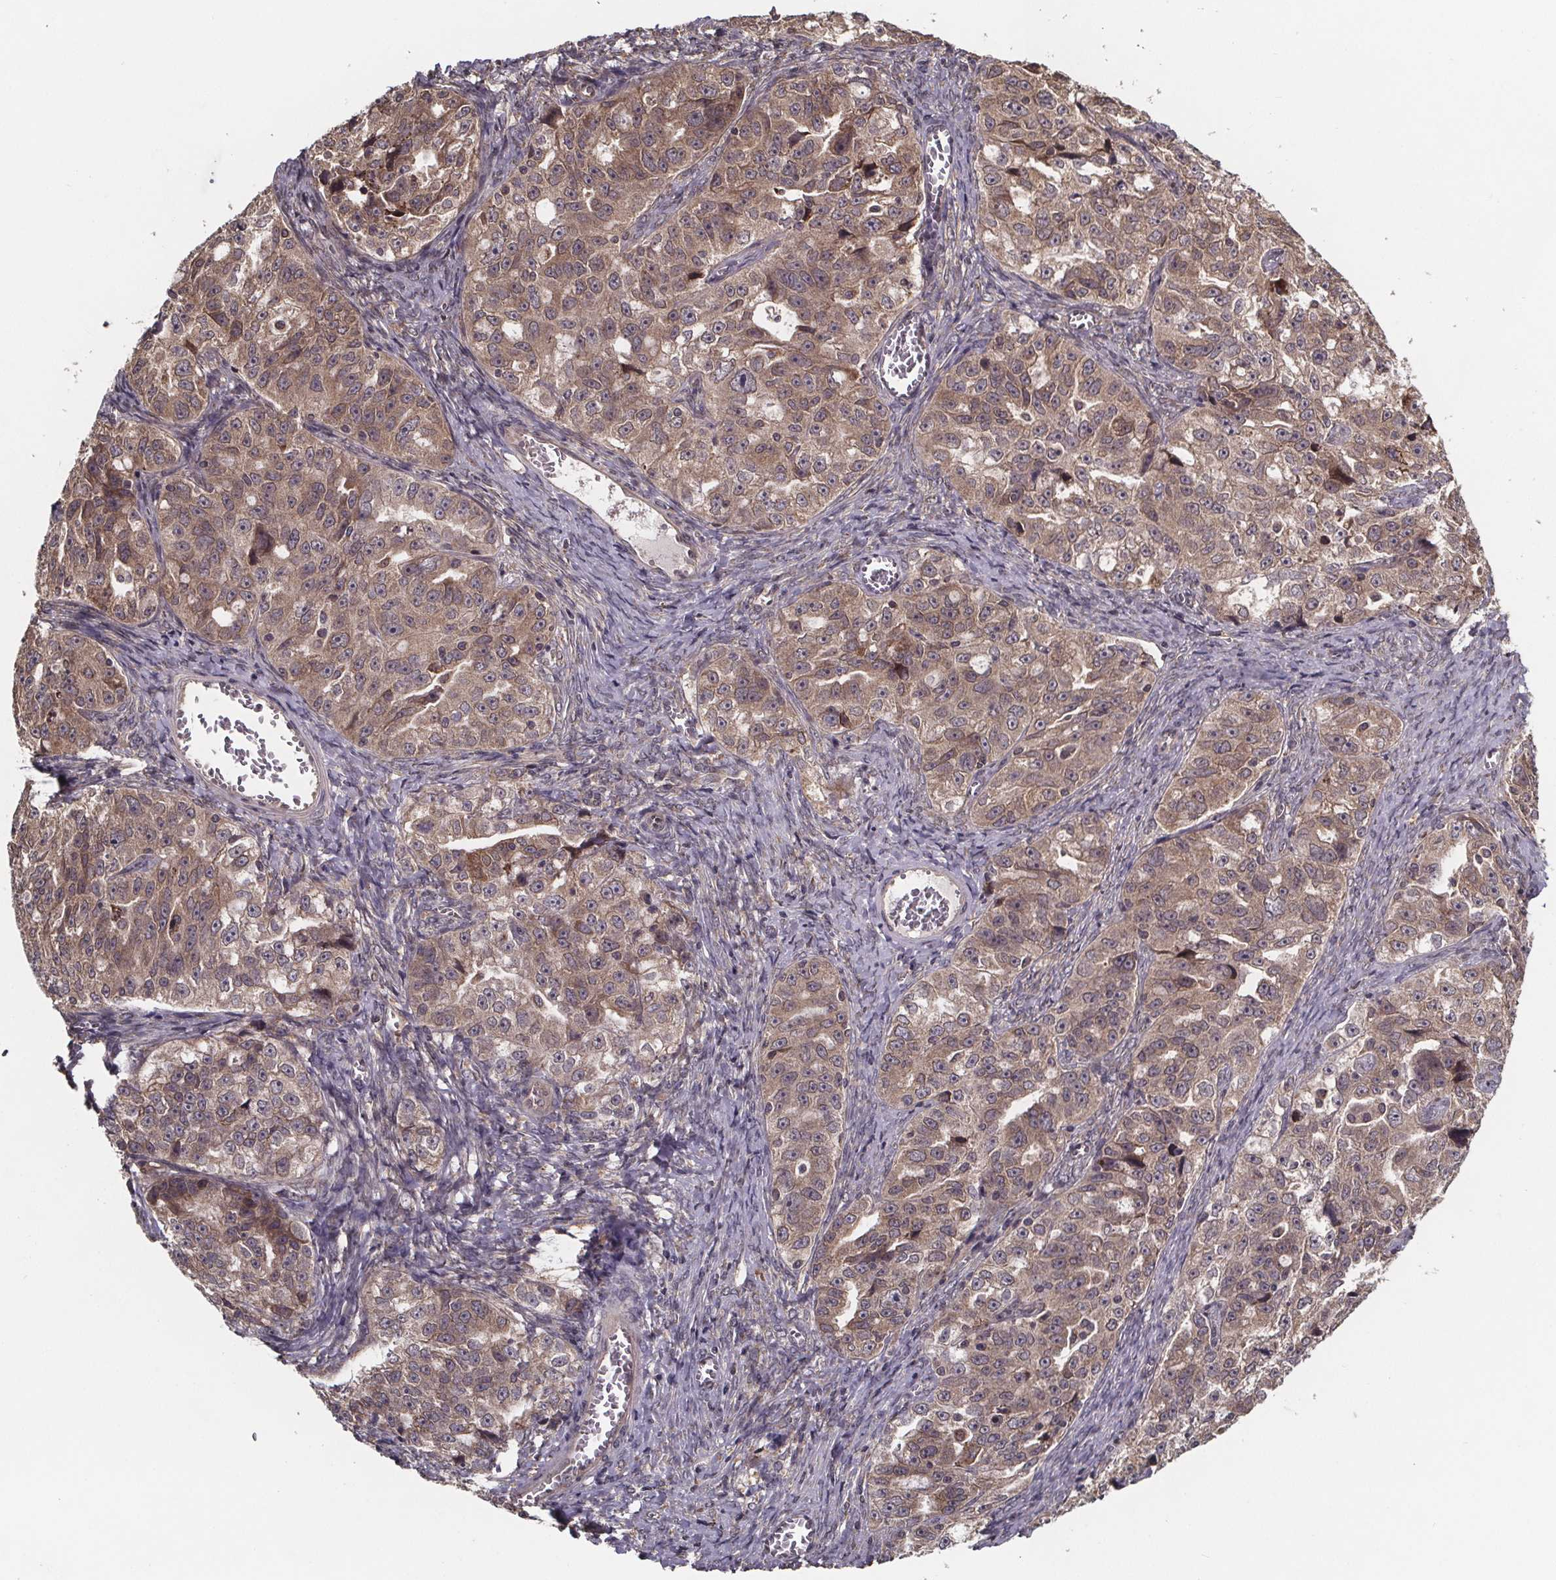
{"staining": {"intensity": "weak", "quantity": ">75%", "location": "cytoplasmic/membranous"}, "tissue": "ovarian cancer", "cell_type": "Tumor cells", "image_type": "cancer", "snomed": [{"axis": "morphology", "description": "Cystadenocarcinoma, serous, NOS"}, {"axis": "topography", "description": "Ovary"}], "caption": "IHC (DAB (3,3'-diaminobenzidine)) staining of human ovarian cancer (serous cystadenocarcinoma) demonstrates weak cytoplasmic/membranous protein staining in about >75% of tumor cells. (IHC, brightfield microscopy, high magnification).", "gene": "SAT1", "patient": {"sex": "female", "age": 51}}